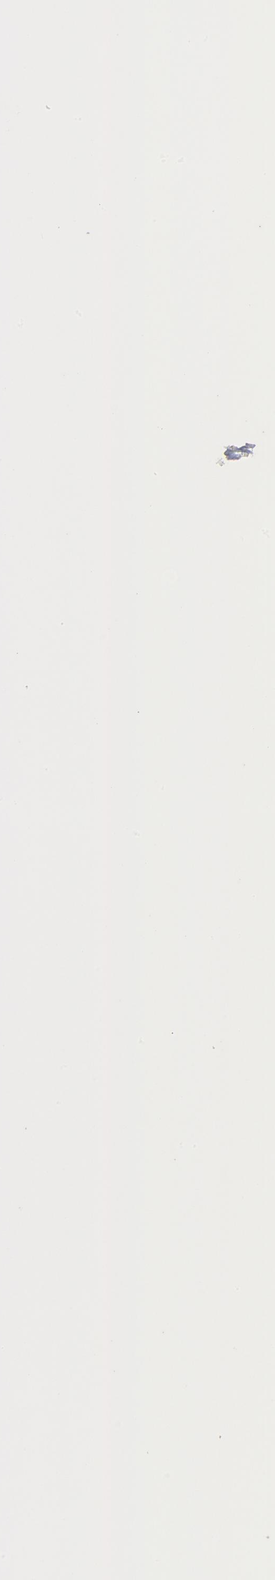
{"staining": {"intensity": "moderate", "quantity": "25%-75%", "location": "cytoplasmic/membranous"}, "tissue": "adipose tissue", "cell_type": "Adipocytes", "image_type": "normal", "snomed": [{"axis": "morphology", "description": "Normal tissue, NOS"}, {"axis": "morphology", "description": "Duct carcinoma"}, {"axis": "topography", "description": "Breast"}, {"axis": "topography", "description": "Adipose tissue"}], "caption": "Adipose tissue stained with DAB (3,3'-diaminobenzidine) immunohistochemistry shows medium levels of moderate cytoplasmic/membranous expression in about 25%-75% of adipocytes. The staining was performed using DAB to visualize the protein expression in brown, while the nuclei were stained in blue with hematoxylin (Magnification: 20x).", "gene": "KDR", "patient": {"sex": "female", "age": 37}}